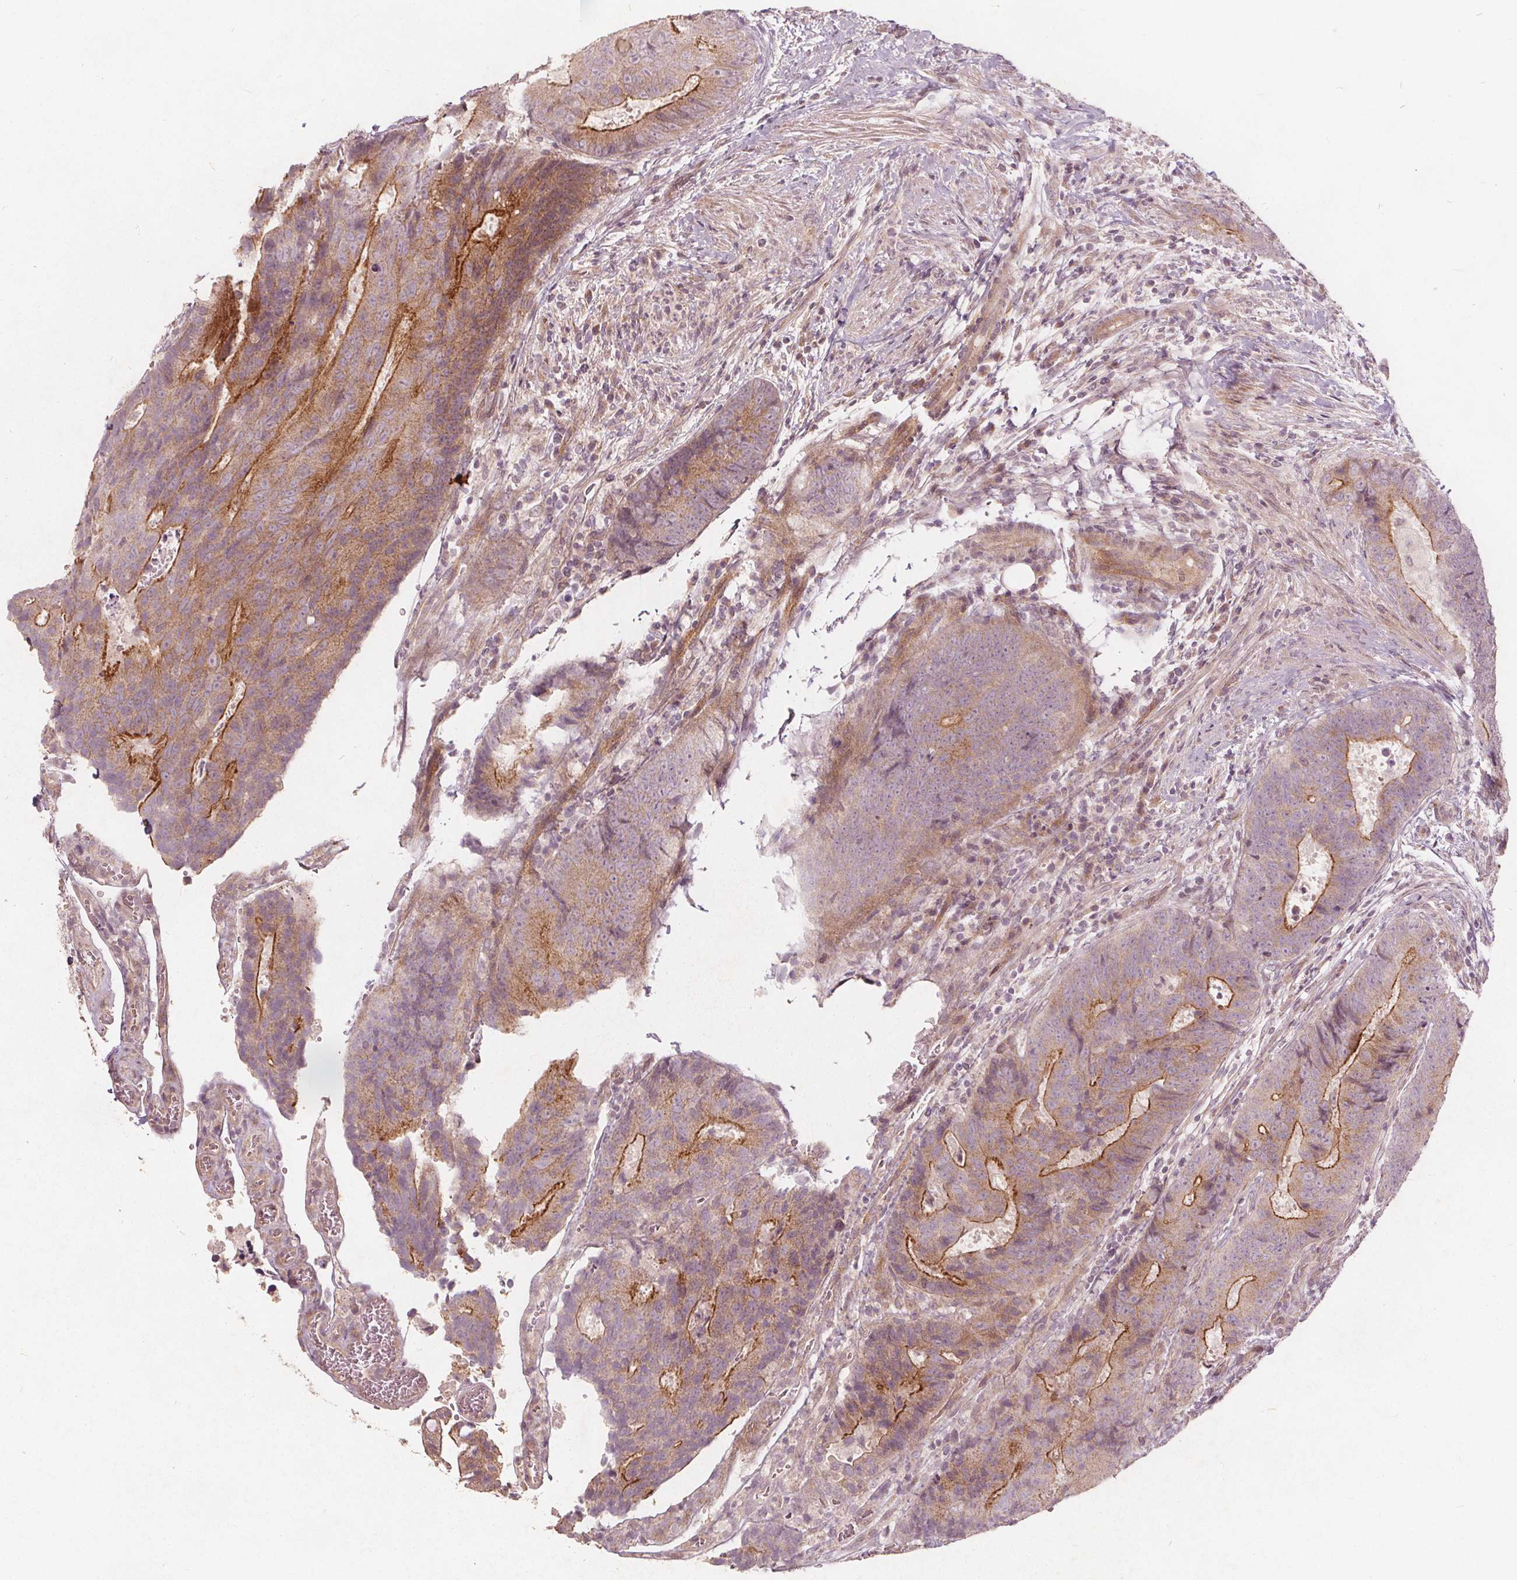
{"staining": {"intensity": "moderate", "quantity": "25%-75%", "location": "cytoplasmic/membranous"}, "tissue": "colorectal cancer", "cell_type": "Tumor cells", "image_type": "cancer", "snomed": [{"axis": "morphology", "description": "Adenocarcinoma, NOS"}, {"axis": "topography", "description": "Colon"}], "caption": "Immunohistochemical staining of colorectal cancer demonstrates medium levels of moderate cytoplasmic/membranous positivity in approximately 25%-75% of tumor cells. The staining was performed using DAB, with brown indicating positive protein expression. Nuclei are stained blue with hematoxylin.", "gene": "PTPRT", "patient": {"sex": "female", "age": 48}}